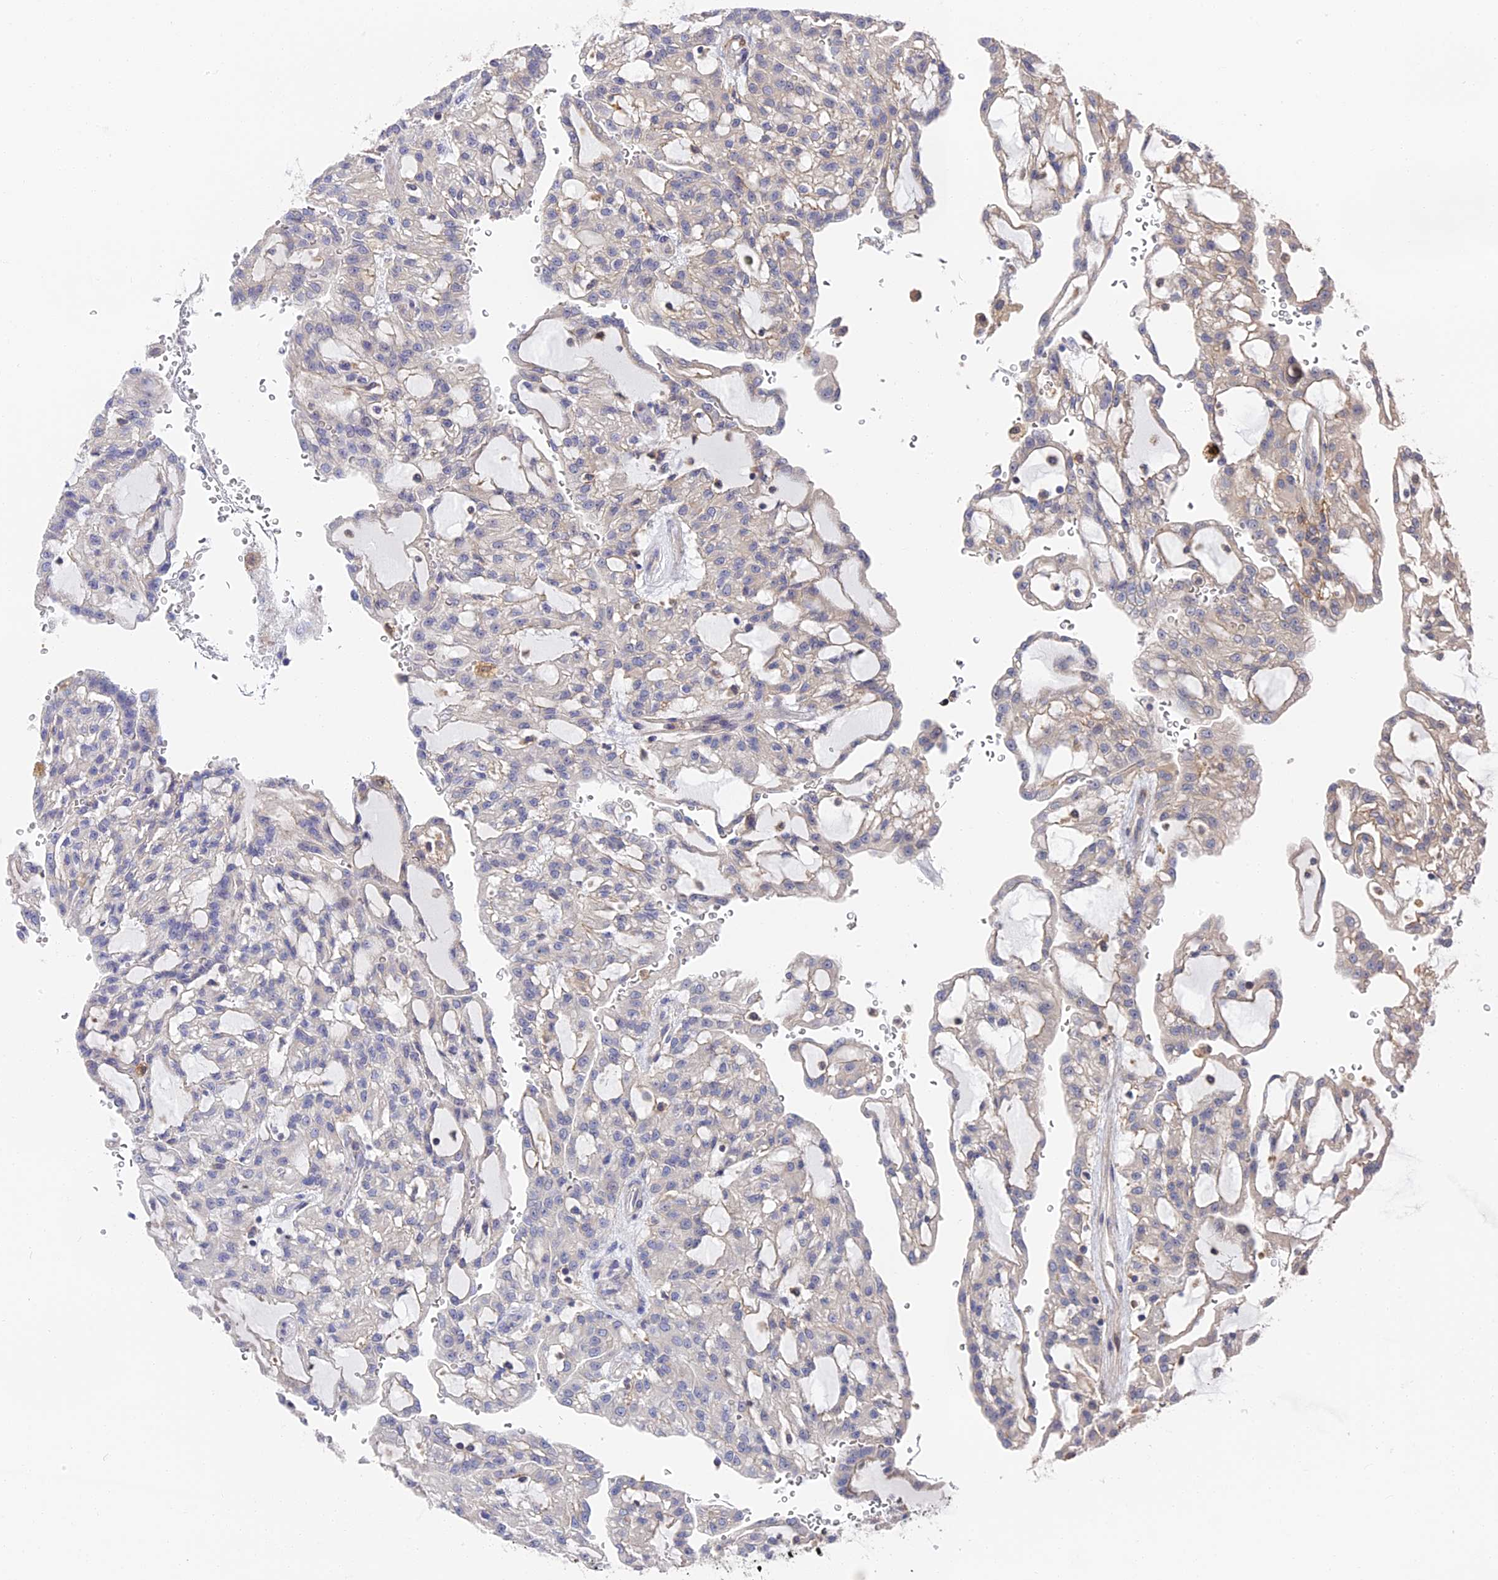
{"staining": {"intensity": "negative", "quantity": "none", "location": "none"}, "tissue": "renal cancer", "cell_type": "Tumor cells", "image_type": "cancer", "snomed": [{"axis": "morphology", "description": "Adenocarcinoma, NOS"}, {"axis": "topography", "description": "Kidney"}], "caption": "Immunohistochemical staining of human renal adenocarcinoma reveals no significant staining in tumor cells.", "gene": "CCDC113", "patient": {"sex": "male", "age": 63}}